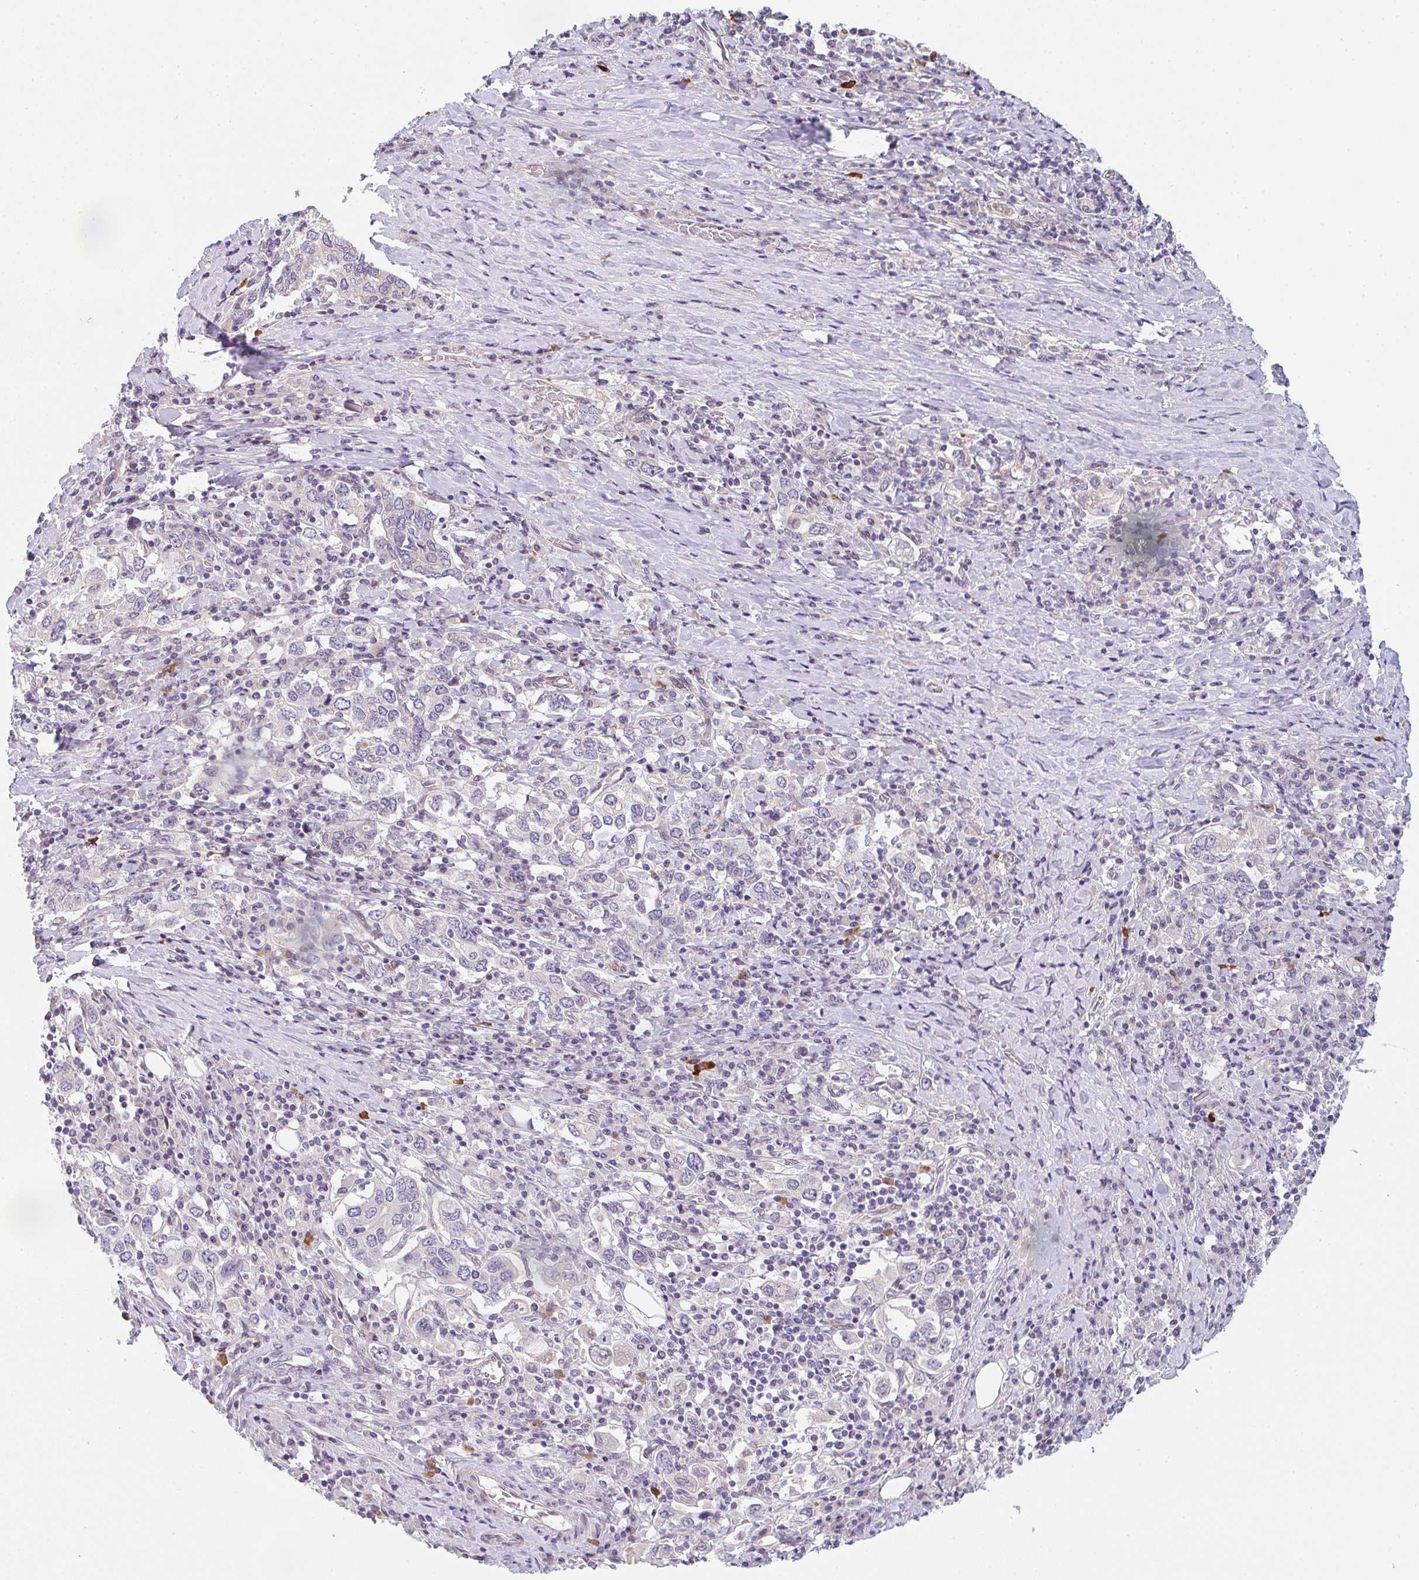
{"staining": {"intensity": "negative", "quantity": "none", "location": "none"}, "tissue": "stomach cancer", "cell_type": "Tumor cells", "image_type": "cancer", "snomed": [{"axis": "morphology", "description": "Adenocarcinoma, NOS"}, {"axis": "topography", "description": "Stomach, upper"}, {"axis": "topography", "description": "Stomach"}], "caption": "The micrograph displays no significant staining in tumor cells of stomach cancer.", "gene": "TNFRSF10A", "patient": {"sex": "male", "age": 62}}